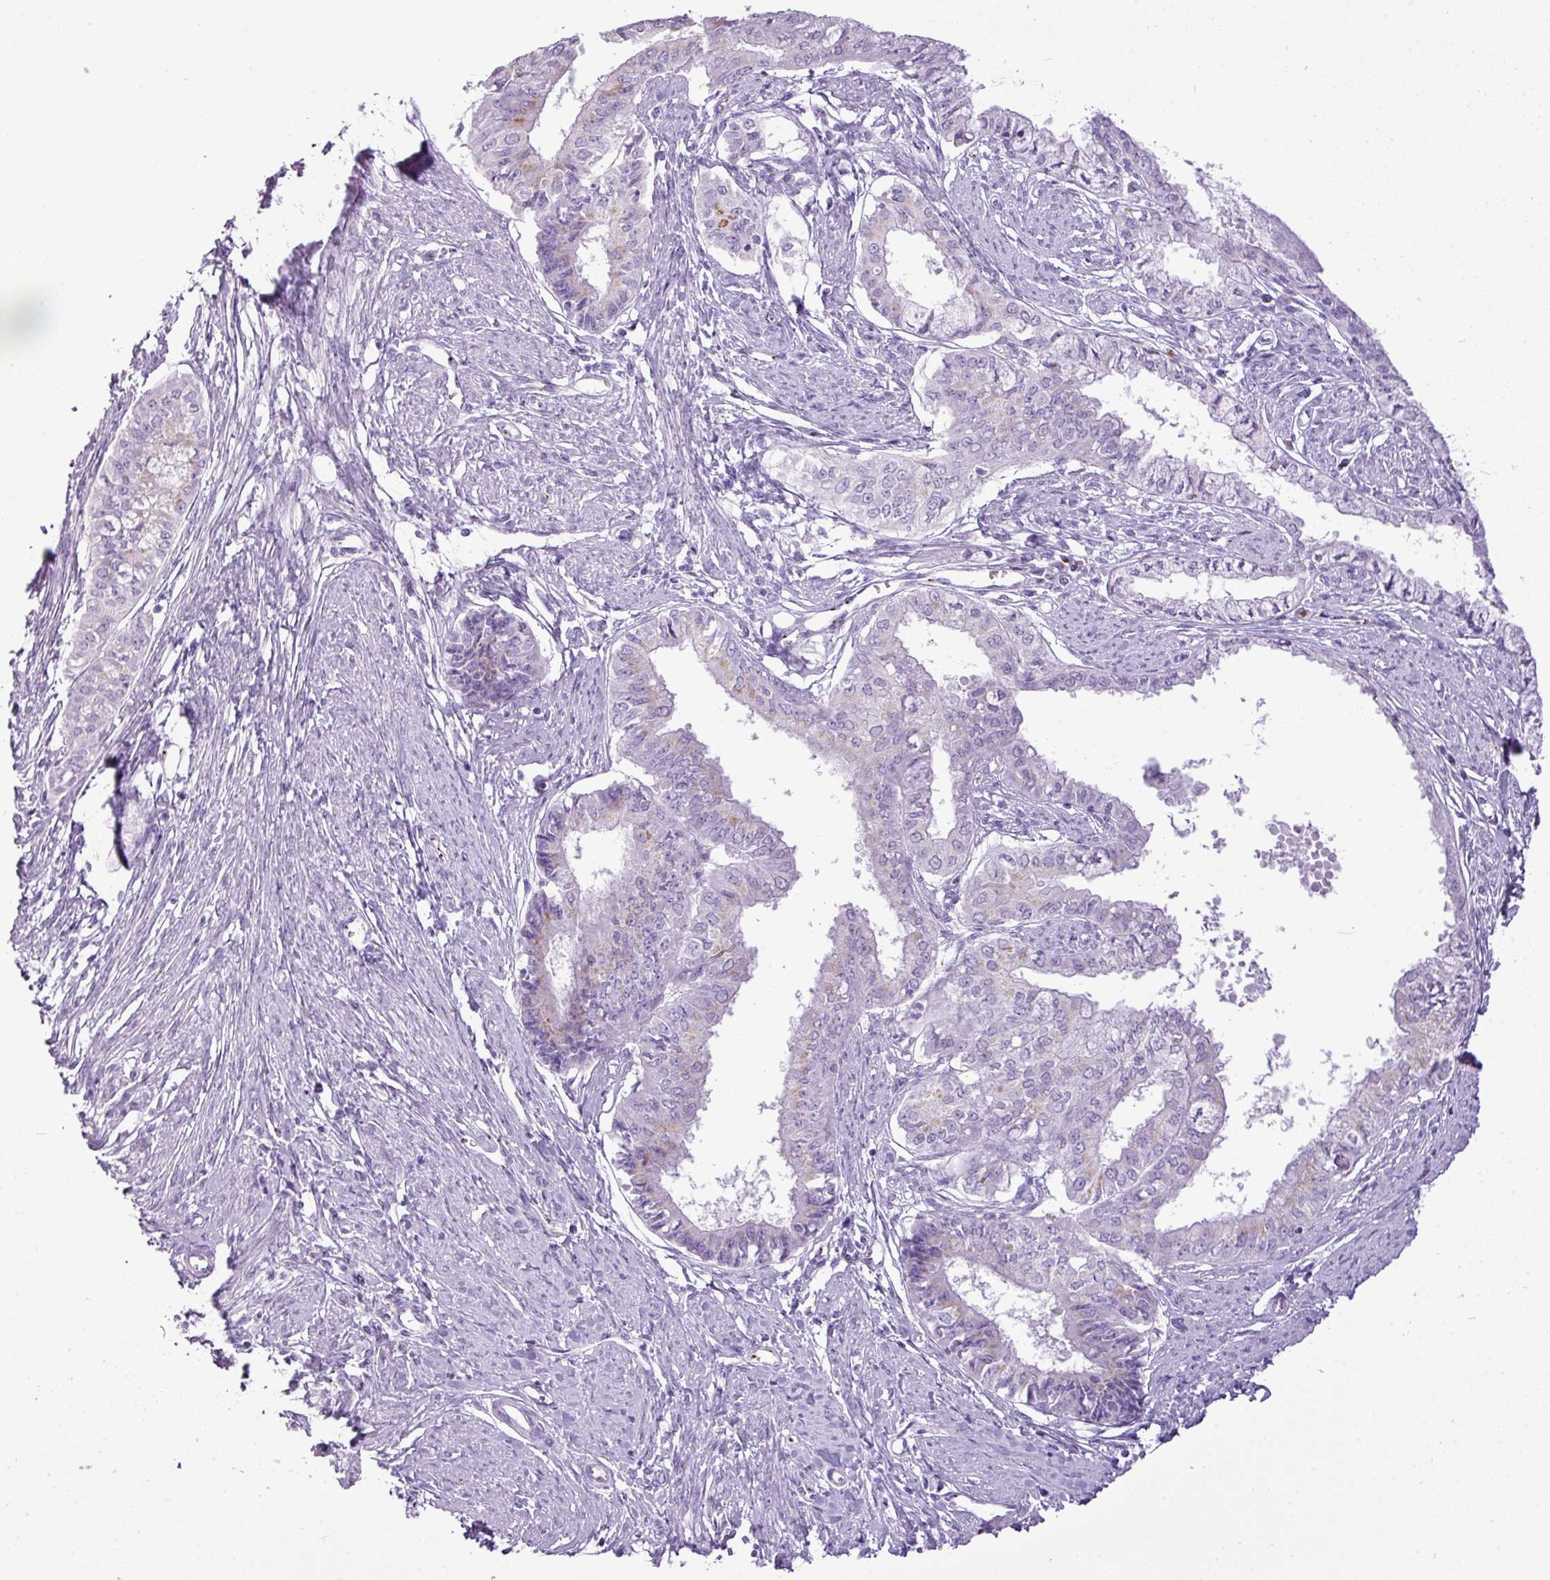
{"staining": {"intensity": "moderate", "quantity": "<25%", "location": "cytoplasmic/membranous"}, "tissue": "endometrial cancer", "cell_type": "Tumor cells", "image_type": "cancer", "snomed": [{"axis": "morphology", "description": "Adenocarcinoma, NOS"}, {"axis": "topography", "description": "Endometrium"}], "caption": "Brown immunohistochemical staining in endometrial adenocarcinoma demonstrates moderate cytoplasmic/membranous positivity in approximately <25% of tumor cells.", "gene": "FAM43A", "patient": {"sex": "female", "age": 76}}